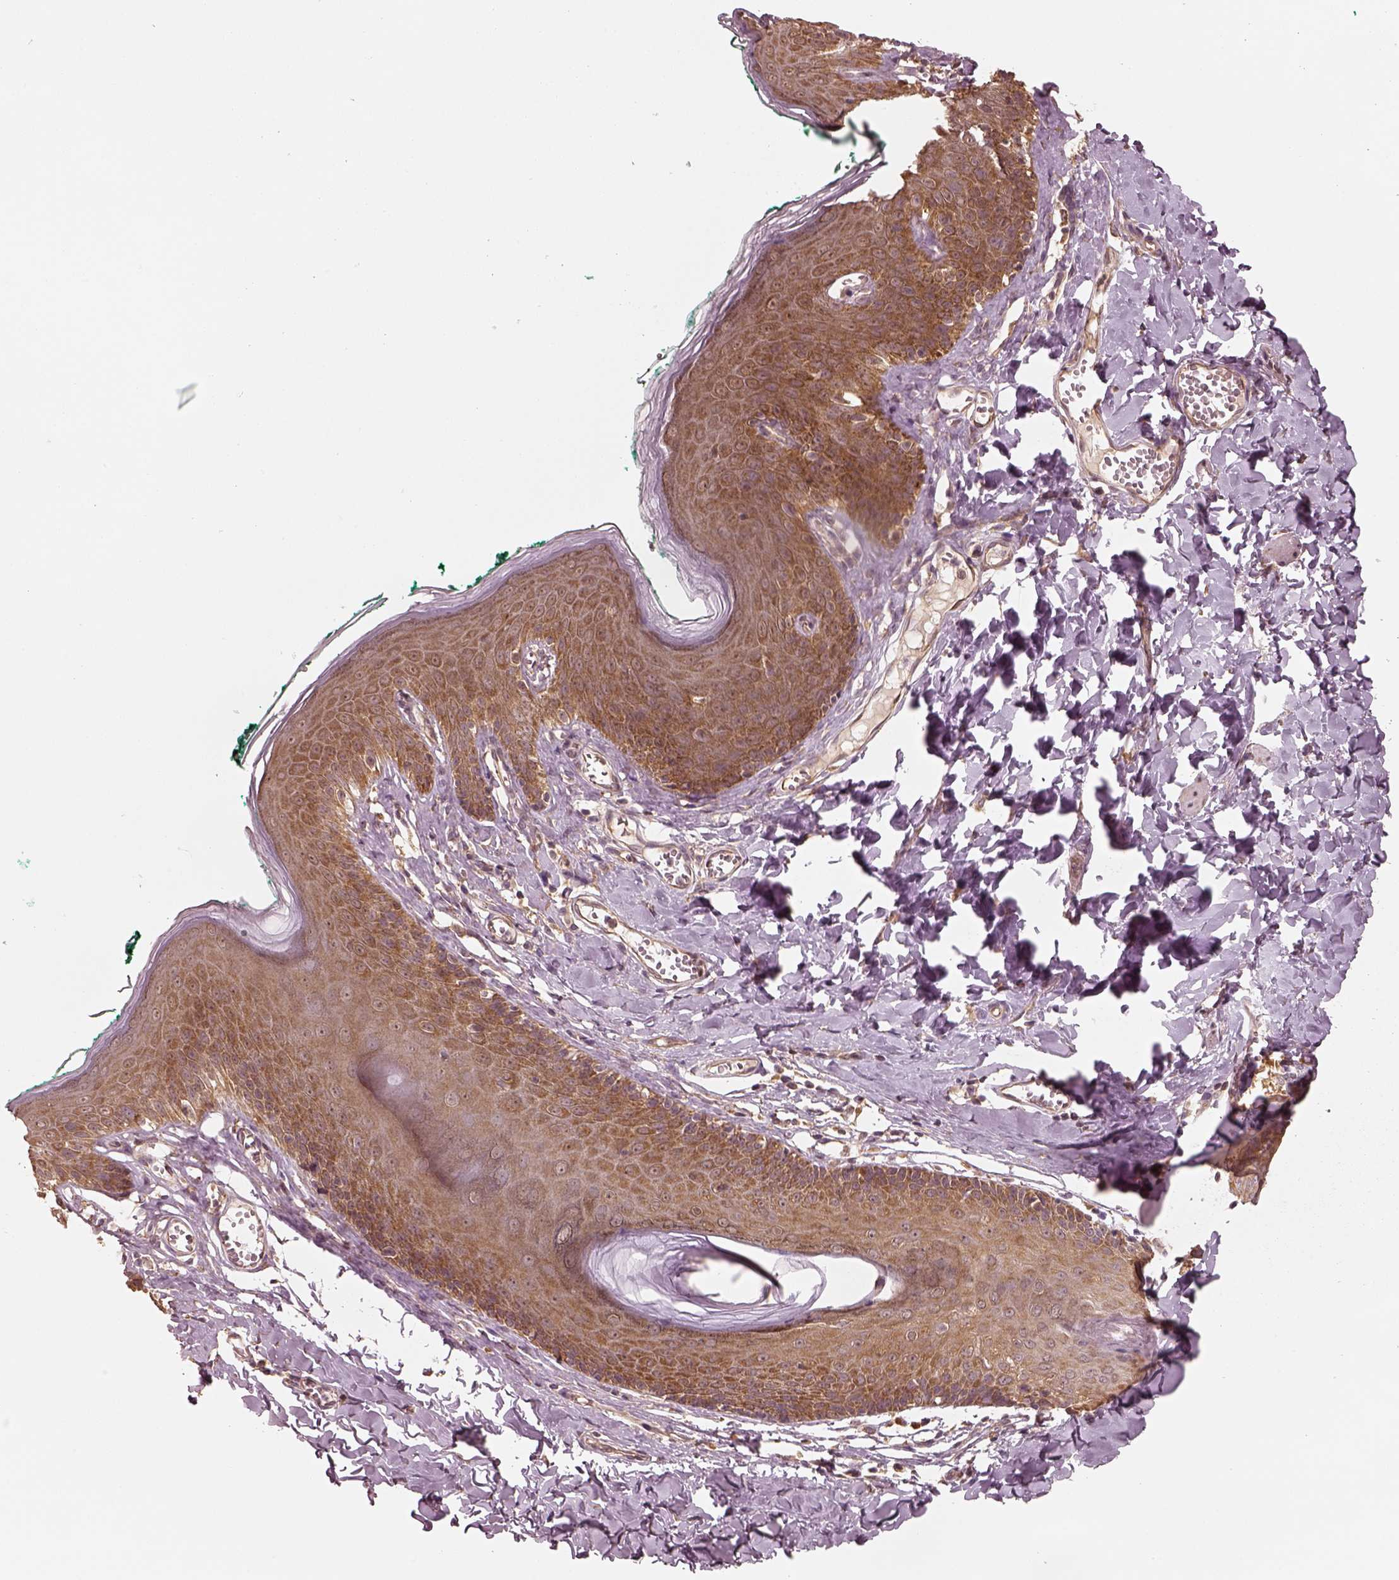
{"staining": {"intensity": "moderate", "quantity": ">75%", "location": "cytoplasmic/membranous"}, "tissue": "skin", "cell_type": "Epidermal cells", "image_type": "normal", "snomed": [{"axis": "morphology", "description": "Normal tissue, NOS"}, {"axis": "topography", "description": "Vulva"}, {"axis": "topography", "description": "Peripheral nerve tissue"}], "caption": "DAB immunohistochemical staining of normal human skin displays moderate cytoplasmic/membranous protein positivity in approximately >75% of epidermal cells.", "gene": "RPS5", "patient": {"sex": "female", "age": 66}}